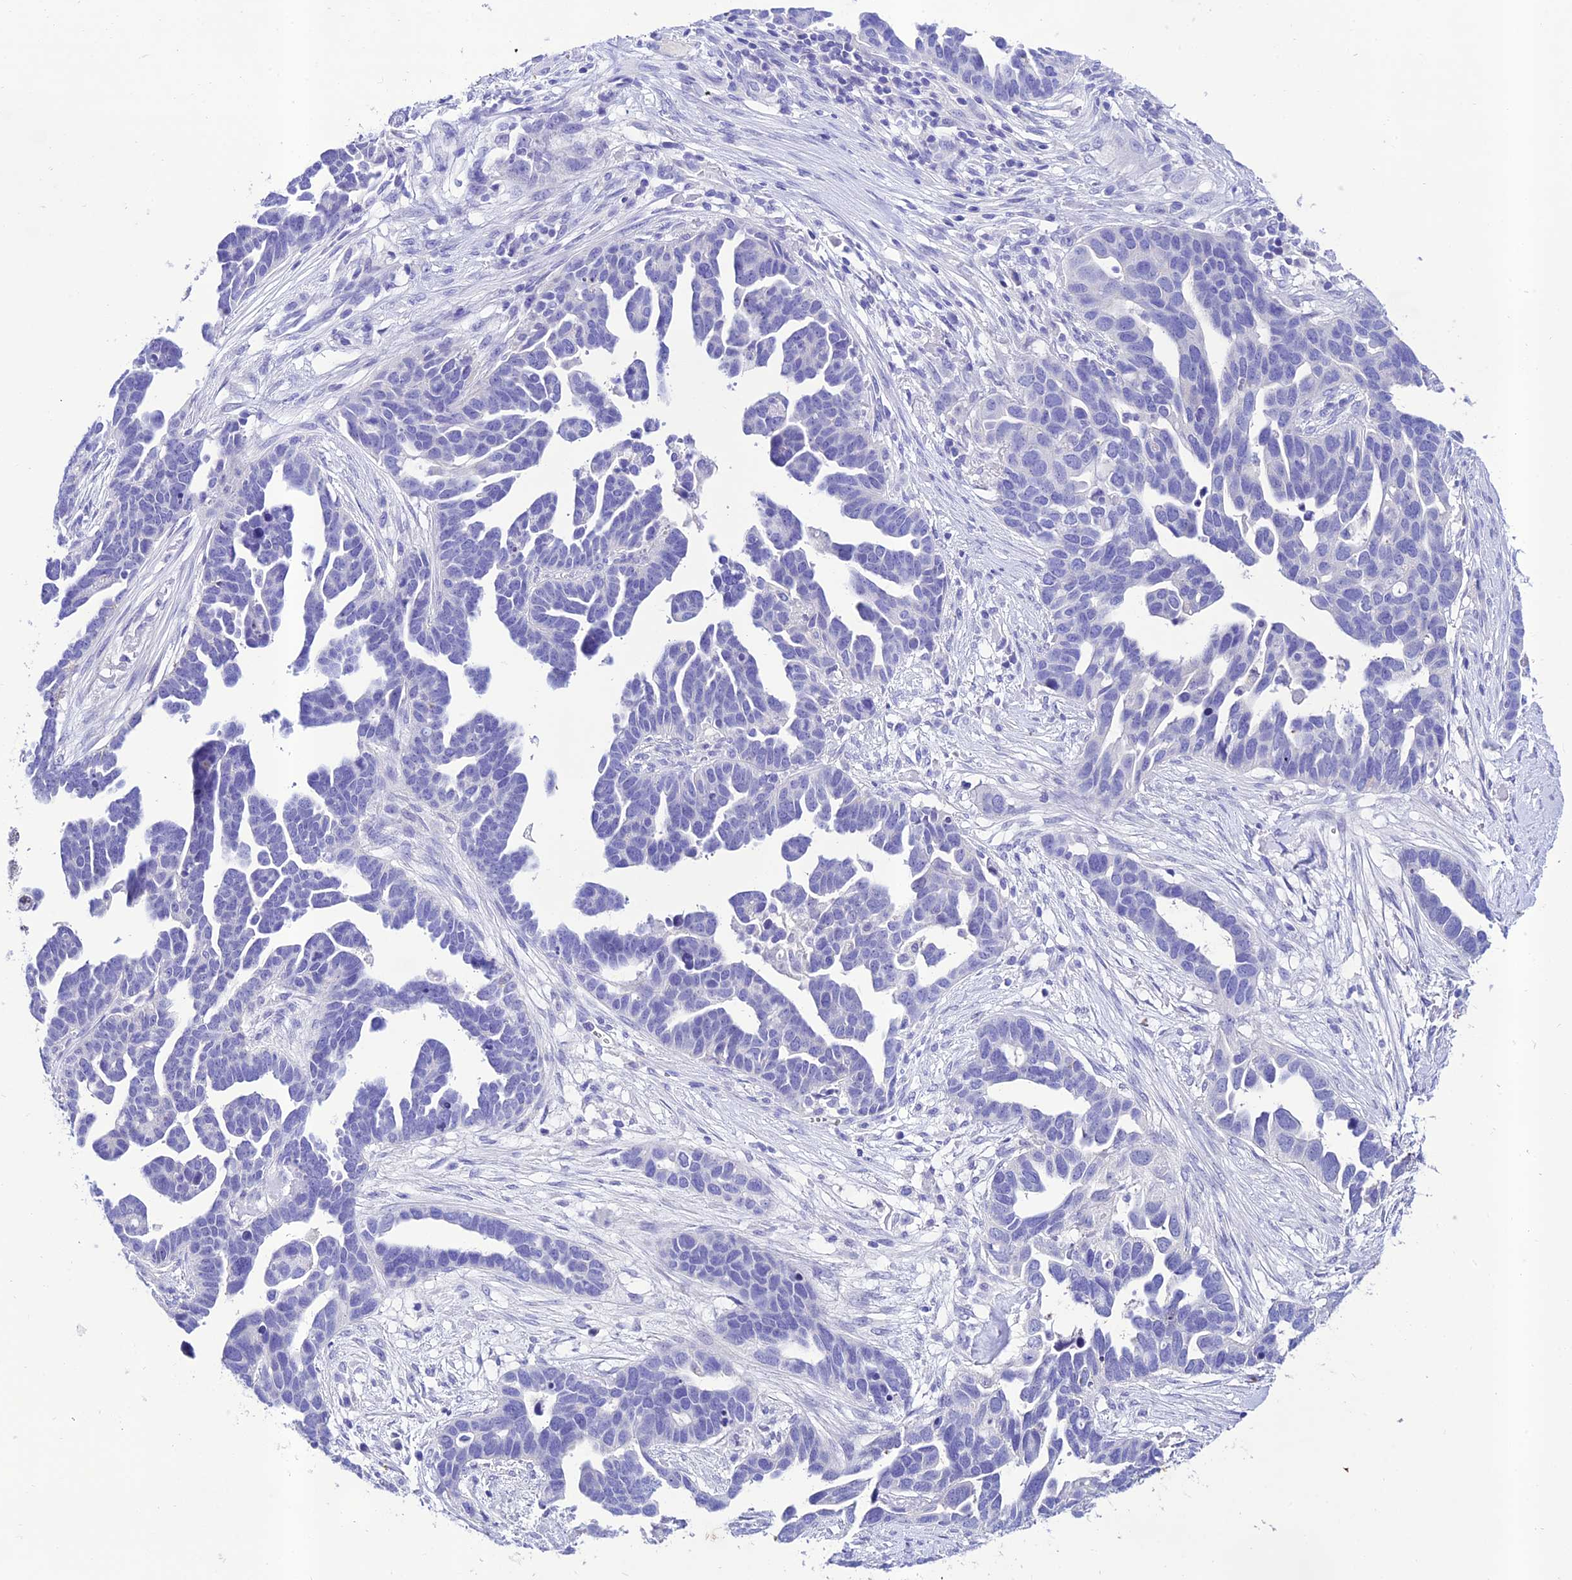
{"staining": {"intensity": "negative", "quantity": "none", "location": "none"}, "tissue": "ovarian cancer", "cell_type": "Tumor cells", "image_type": "cancer", "snomed": [{"axis": "morphology", "description": "Cystadenocarcinoma, serous, NOS"}, {"axis": "topography", "description": "Ovary"}], "caption": "A high-resolution micrograph shows IHC staining of ovarian cancer (serous cystadenocarcinoma), which shows no significant positivity in tumor cells. (Immunohistochemistry (ihc), brightfield microscopy, high magnification).", "gene": "NLRP6", "patient": {"sex": "female", "age": 54}}